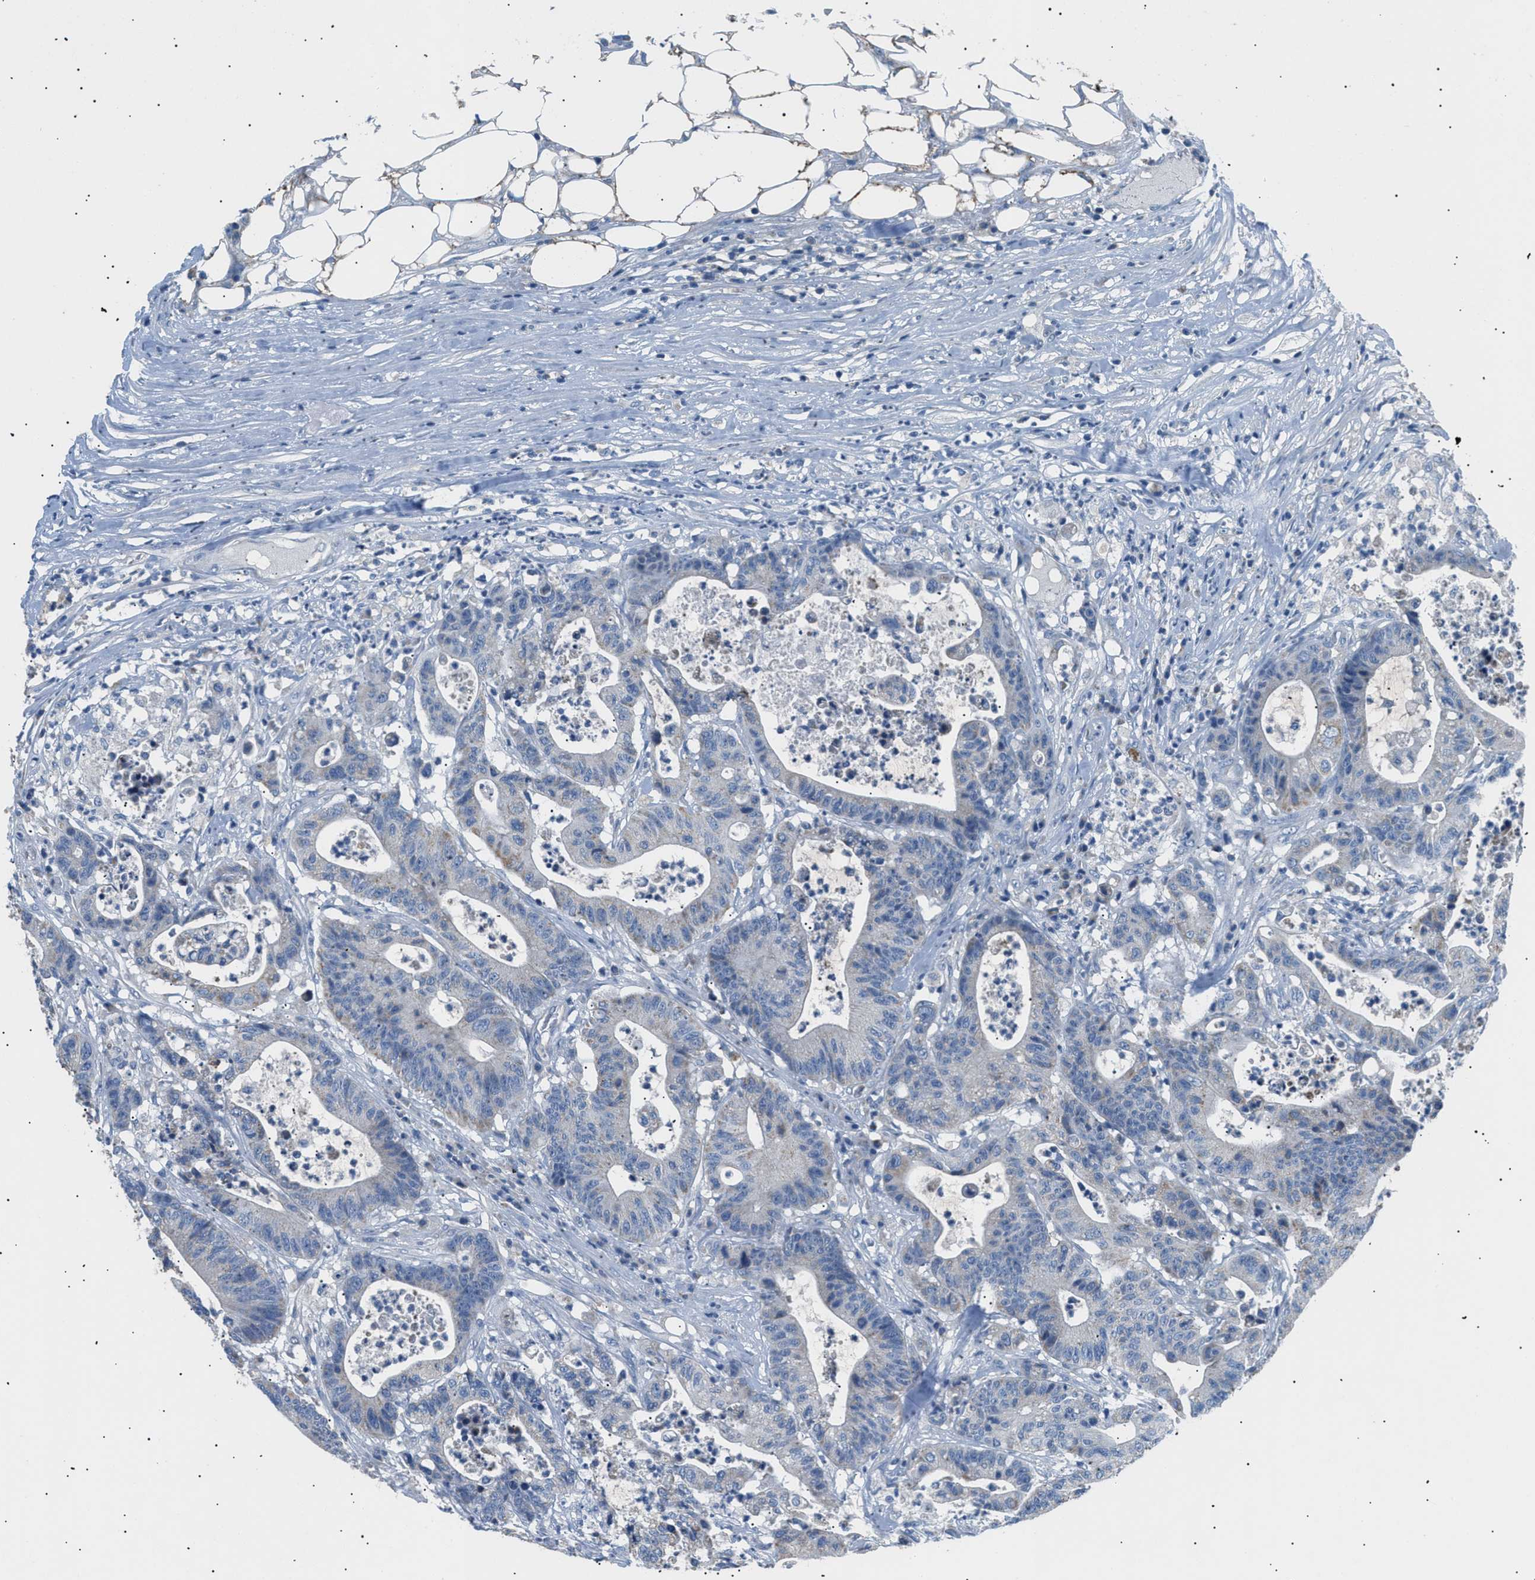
{"staining": {"intensity": "weak", "quantity": "<25%", "location": "cytoplasmic/membranous"}, "tissue": "colorectal cancer", "cell_type": "Tumor cells", "image_type": "cancer", "snomed": [{"axis": "morphology", "description": "Adenocarcinoma, NOS"}, {"axis": "topography", "description": "Colon"}], "caption": "Colorectal cancer was stained to show a protein in brown. There is no significant positivity in tumor cells.", "gene": "ILDR1", "patient": {"sex": "female", "age": 84}}